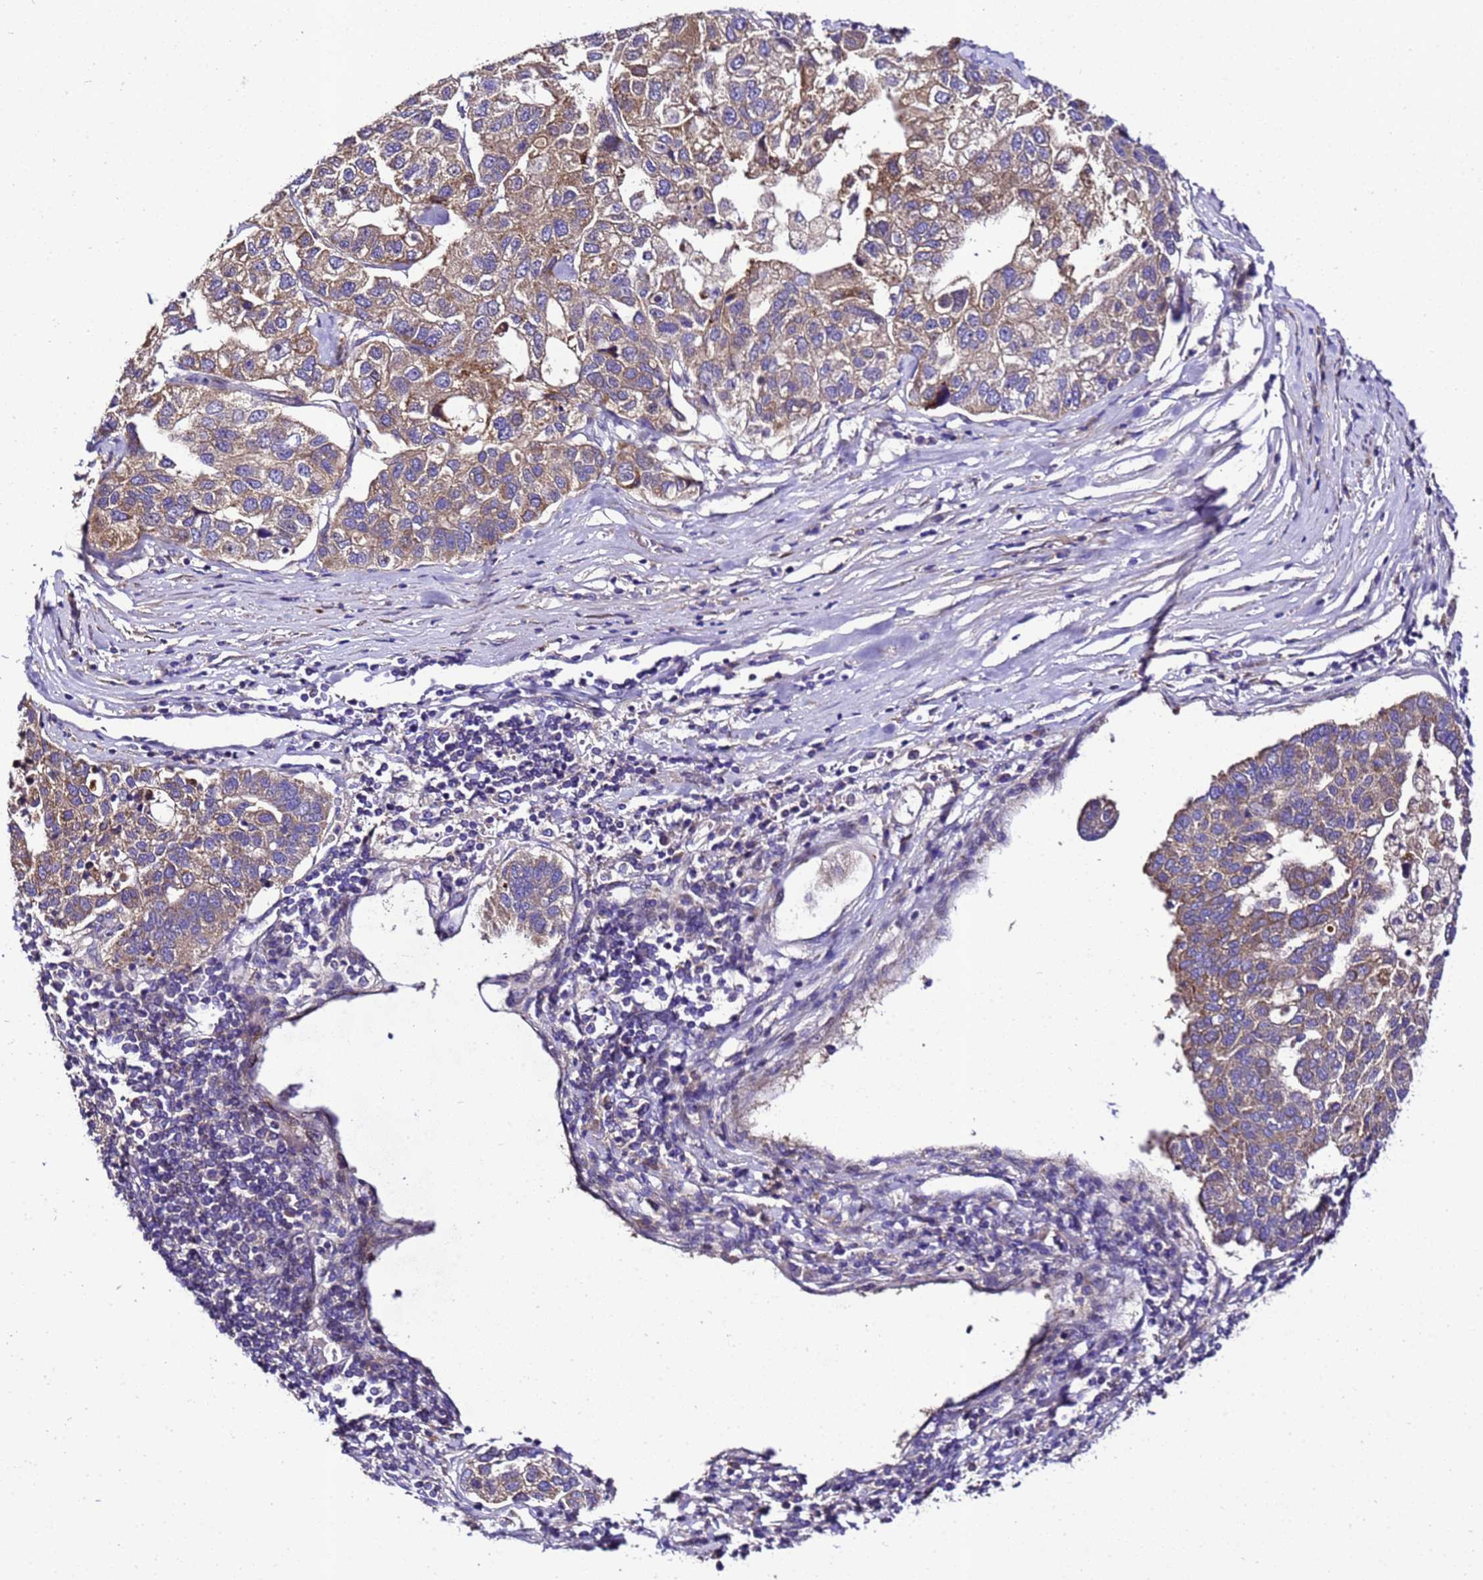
{"staining": {"intensity": "moderate", "quantity": "25%-75%", "location": "cytoplasmic/membranous"}, "tissue": "pancreatic cancer", "cell_type": "Tumor cells", "image_type": "cancer", "snomed": [{"axis": "morphology", "description": "Adenocarcinoma, NOS"}, {"axis": "topography", "description": "Pancreas"}], "caption": "This histopathology image displays immunohistochemistry (IHC) staining of human adenocarcinoma (pancreatic), with medium moderate cytoplasmic/membranous expression in about 25%-75% of tumor cells.", "gene": "ZNF417", "patient": {"sex": "female", "age": 61}}